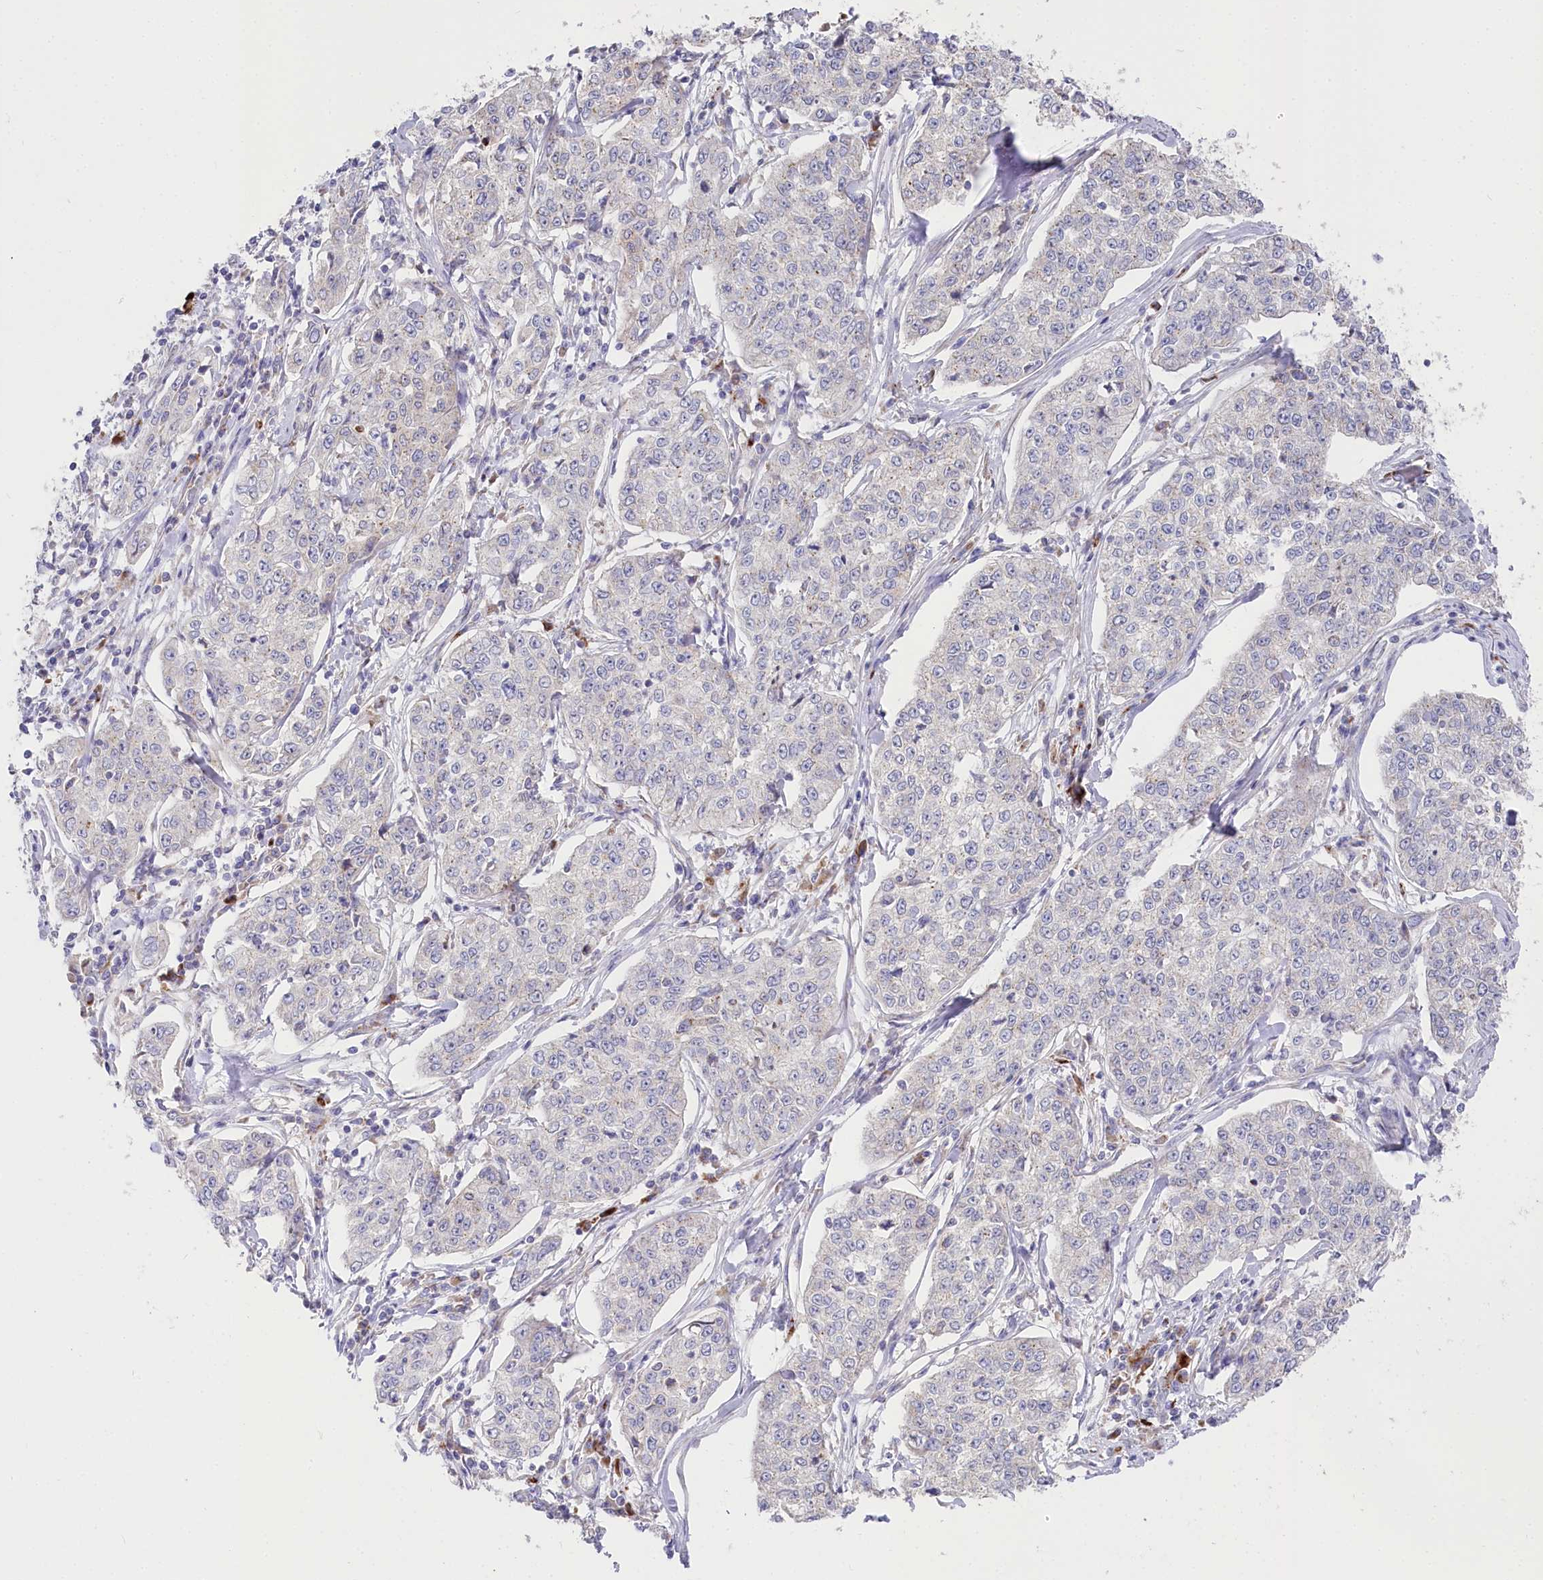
{"staining": {"intensity": "negative", "quantity": "none", "location": "none"}, "tissue": "cervical cancer", "cell_type": "Tumor cells", "image_type": "cancer", "snomed": [{"axis": "morphology", "description": "Squamous cell carcinoma, NOS"}, {"axis": "topography", "description": "Cervix"}], "caption": "Immunohistochemical staining of squamous cell carcinoma (cervical) shows no significant expression in tumor cells.", "gene": "POGLUT1", "patient": {"sex": "female", "age": 35}}